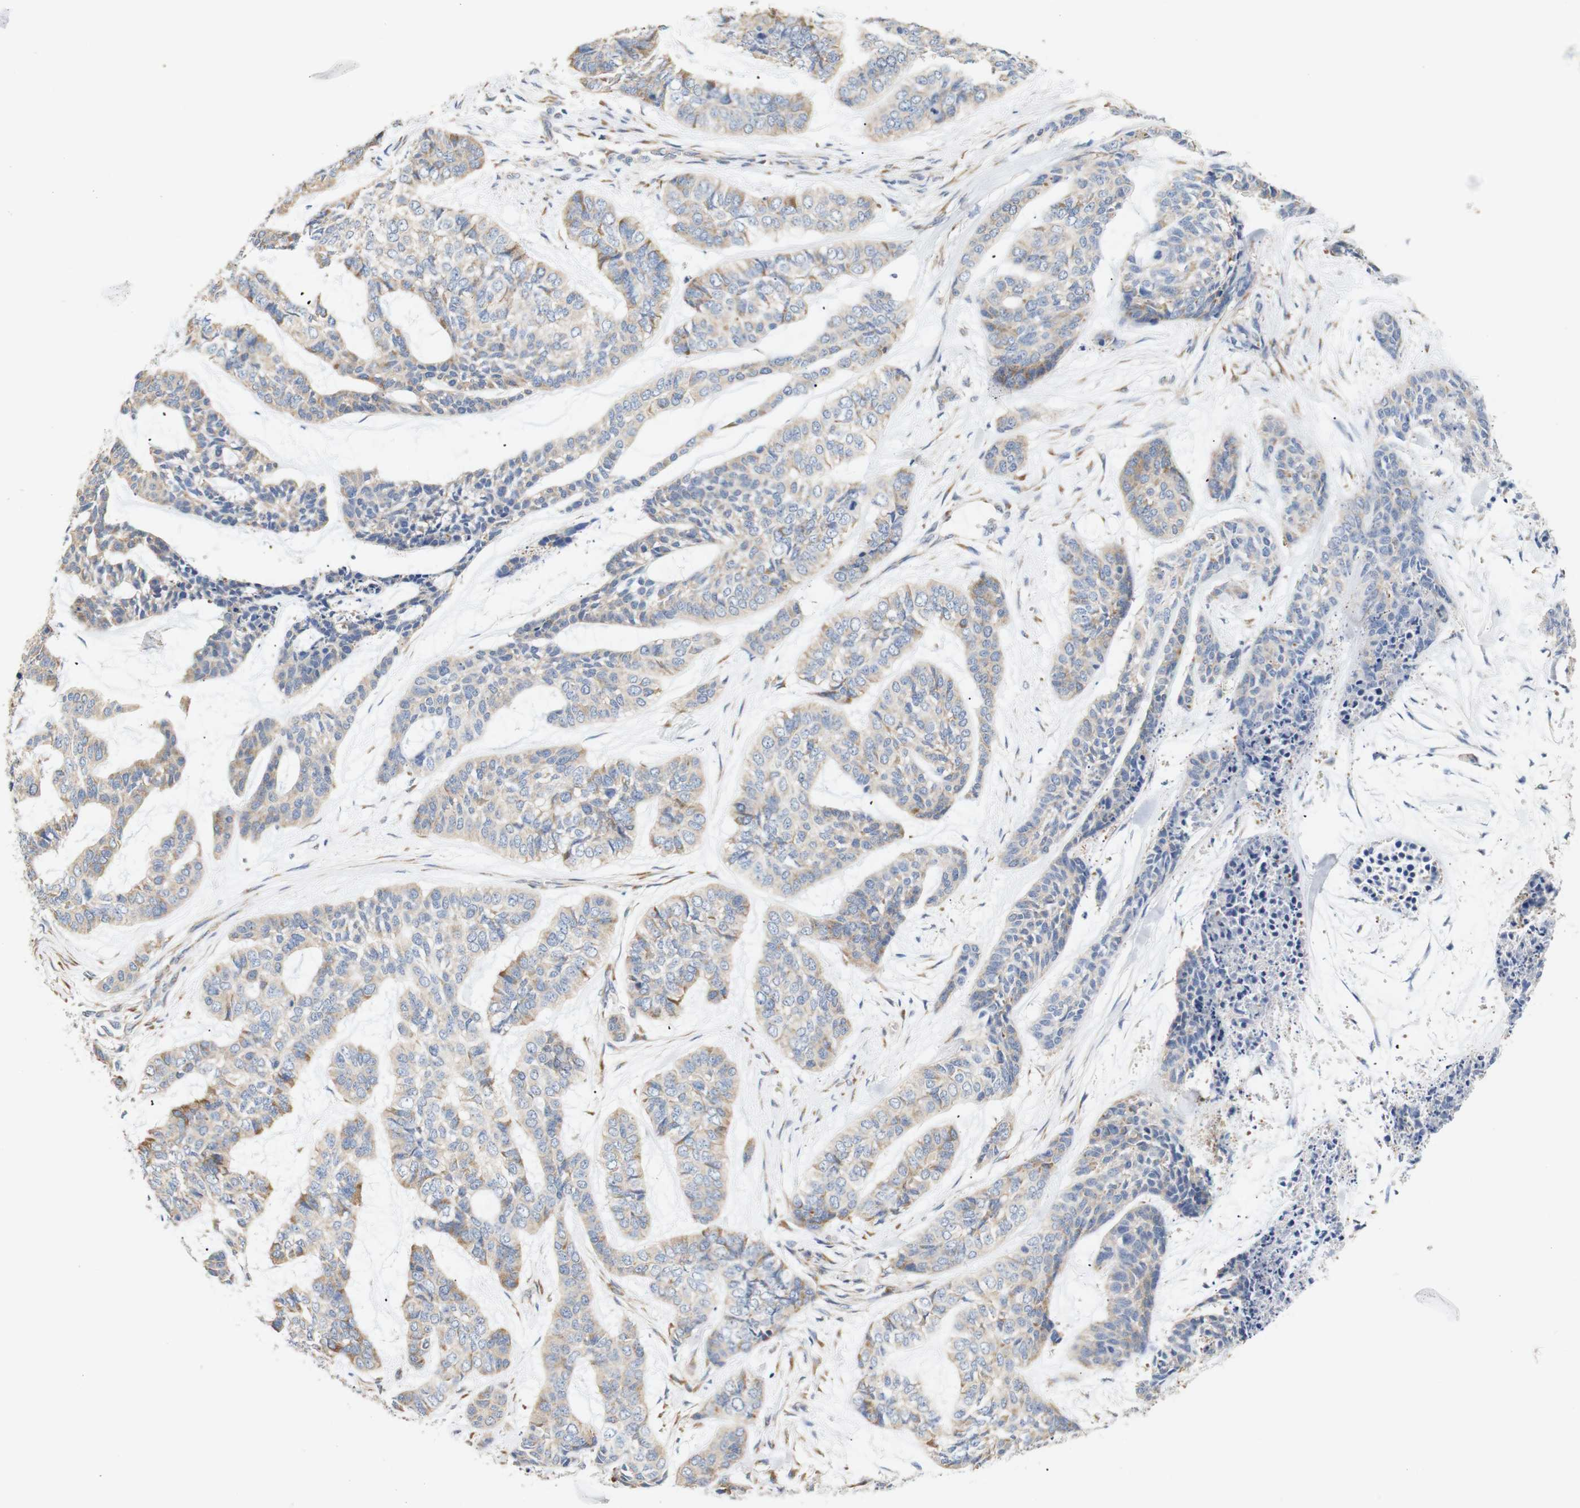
{"staining": {"intensity": "moderate", "quantity": "25%-75%", "location": "cytoplasmic/membranous"}, "tissue": "skin cancer", "cell_type": "Tumor cells", "image_type": "cancer", "snomed": [{"axis": "morphology", "description": "Basal cell carcinoma"}, {"axis": "topography", "description": "Skin"}], "caption": "Tumor cells show moderate cytoplasmic/membranous positivity in about 25%-75% of cells in basal cell carcinoma (skin). (brown staining indicates protein expression, while blue staining denotes nuclei).", "gene": "TRIM5", "patient": {"sex": "female", "age": 64}}